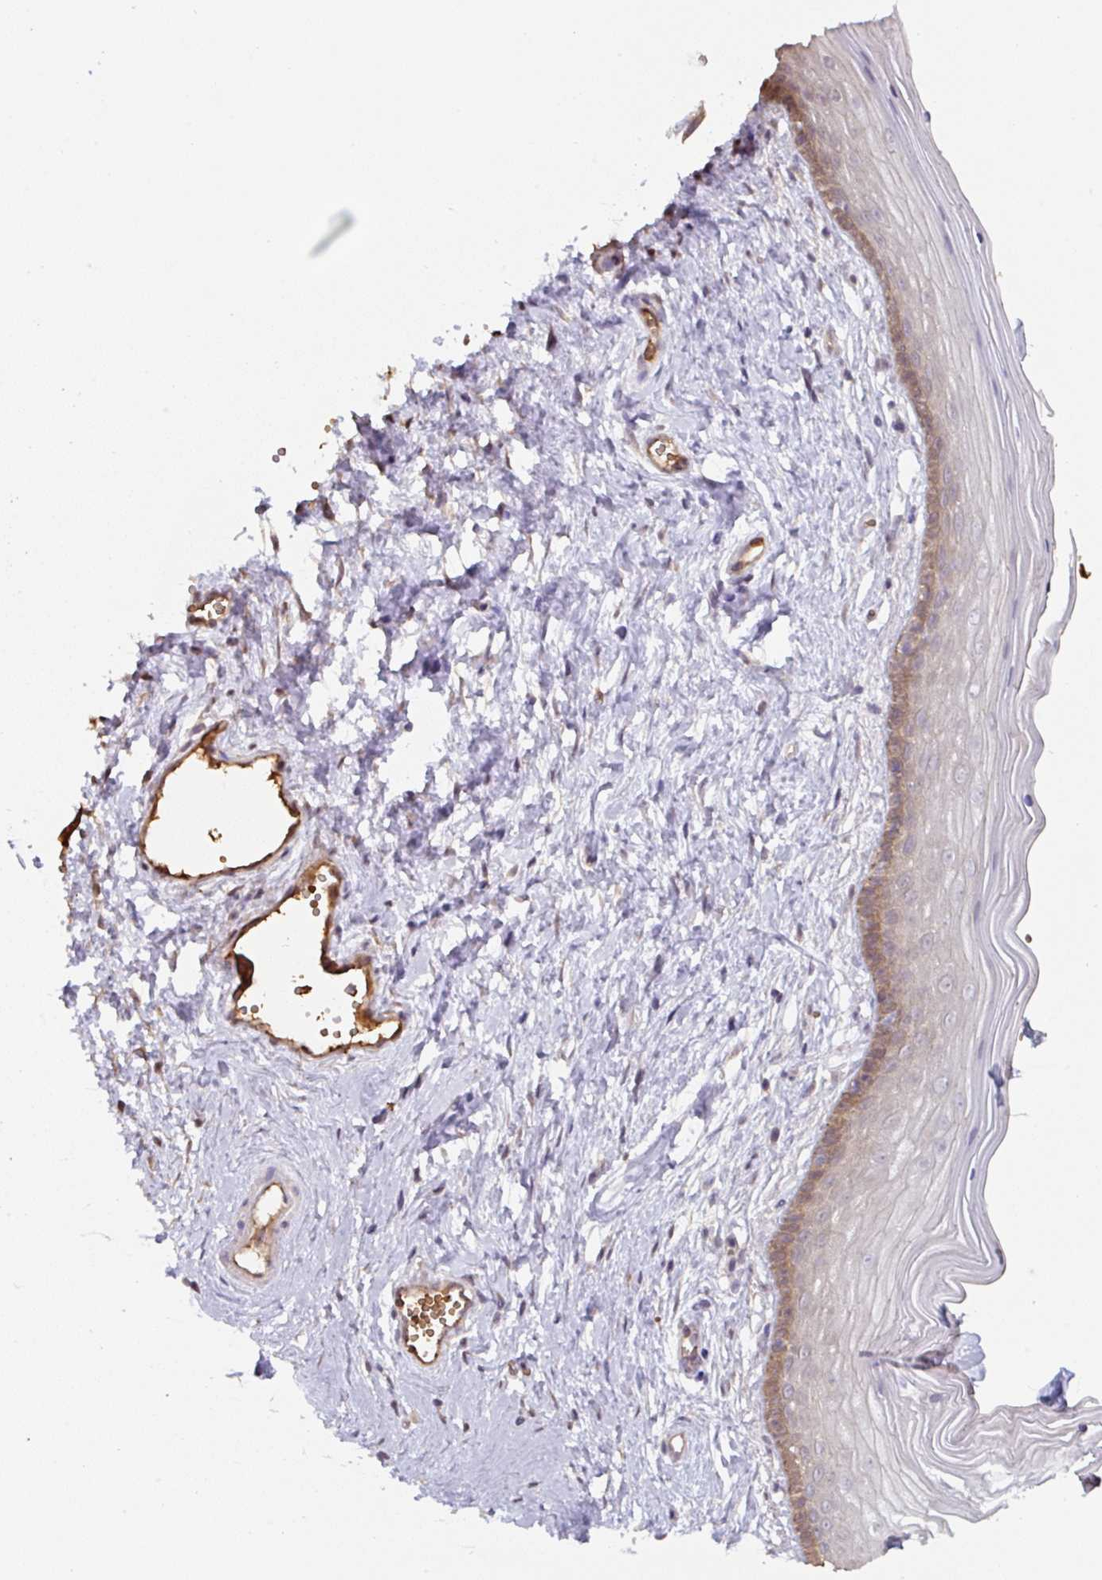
{"staining": {"intensity": "moderate", "quantity": "<25%", "location": "cytoplasmic/membranous"}, "tissue": "vagina", "cell_type": "Squamous epithelial cells", "image_type": "normal", "snomed": [{"axis": "morphology", "description": "Normal tissue, NOS"}, {"axis": "topography", "description": "Vagina"}], "caption": "Immunohistochemistry photomicrograph of benign vagina stained for a protein (brown), which shows low levels of moderate cytoplasmic/membranous positivity in approximately <25% of squamous epithelial cells.", "gene": "ST13", "patient": {"sex": "female", "age": 38}}